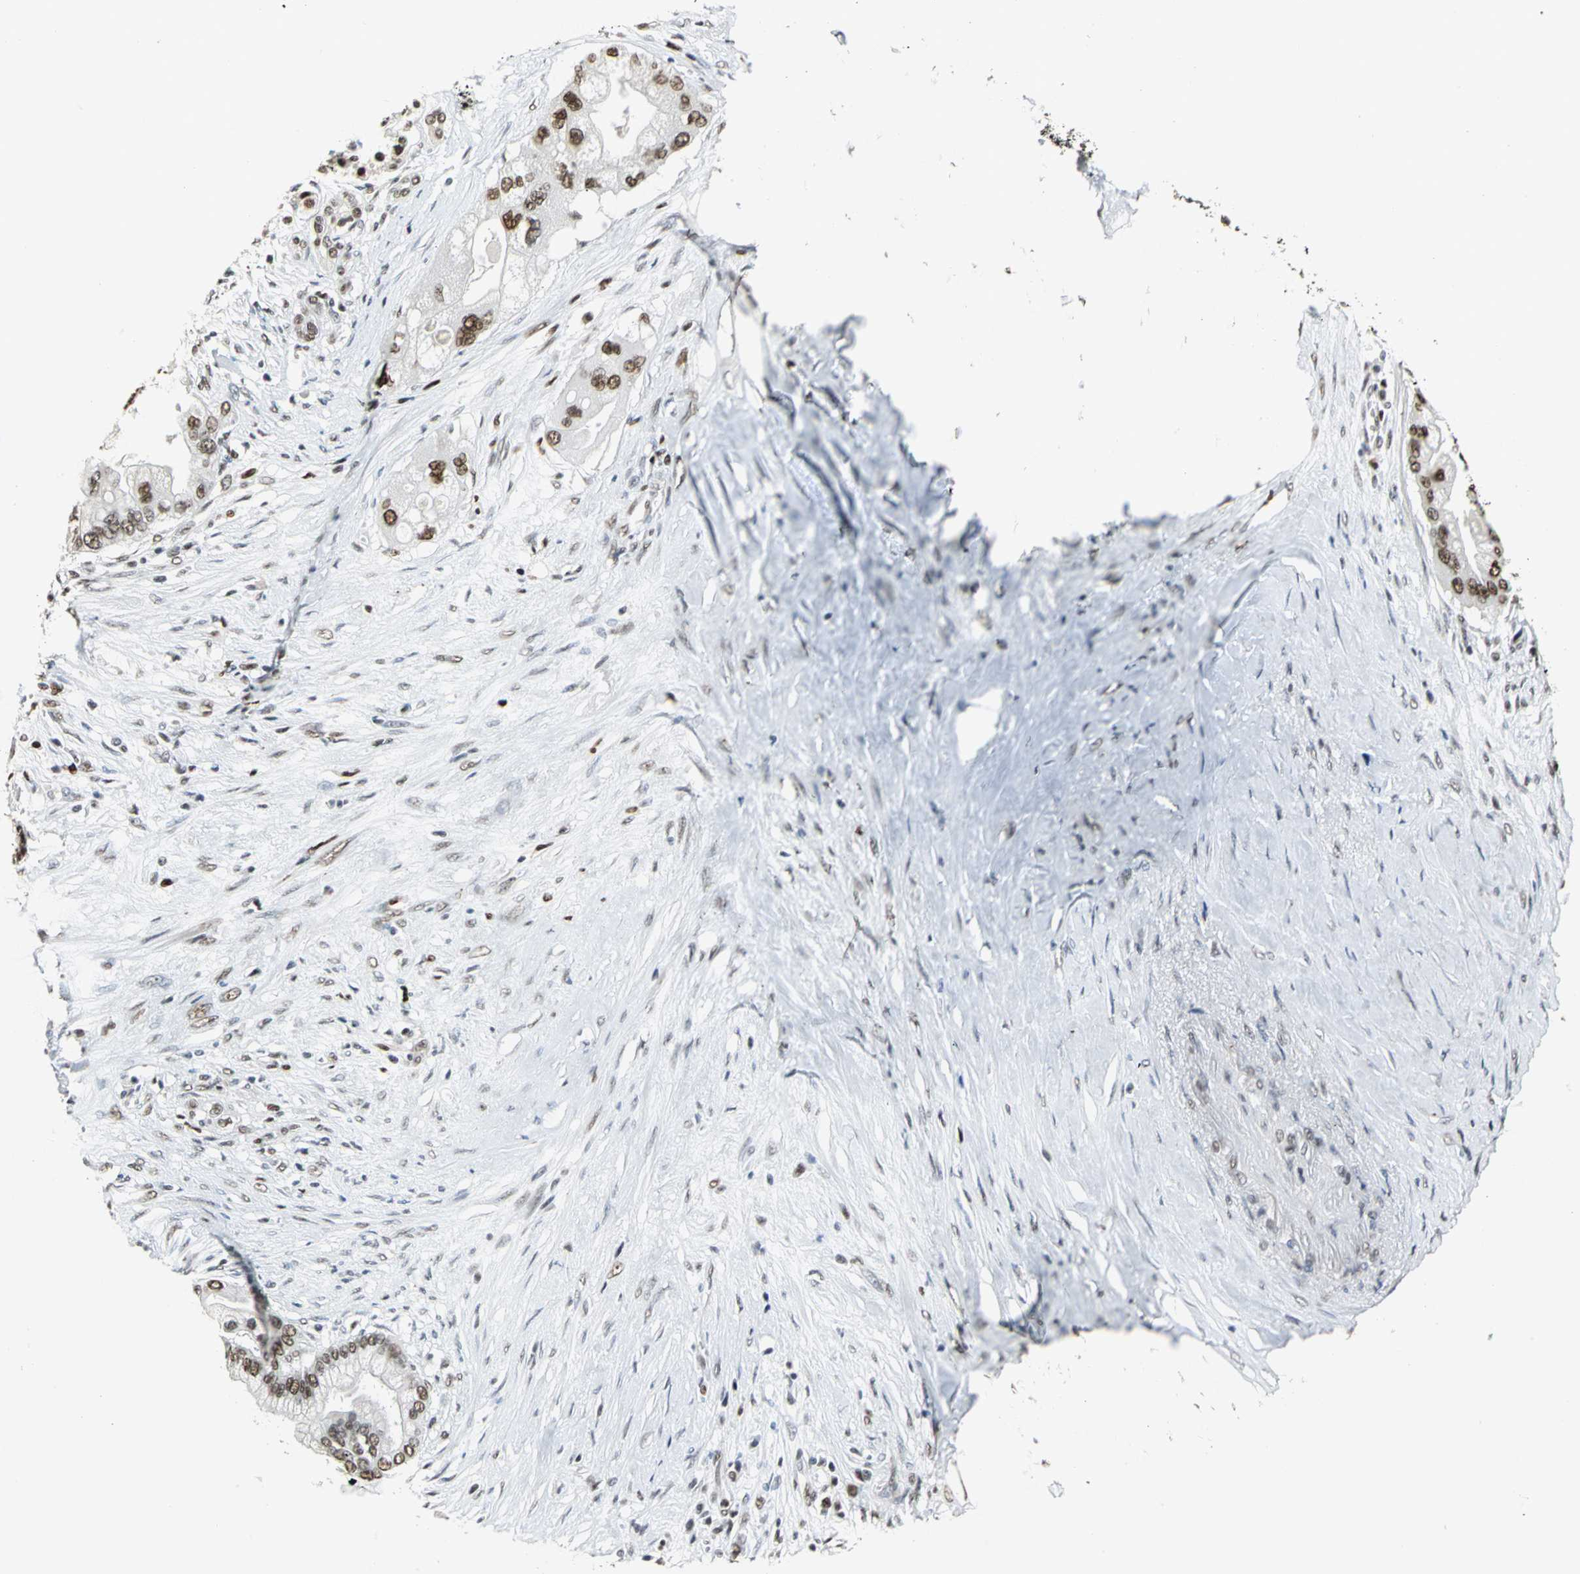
{"staining": {"intensity": "strong", "quantity": ">75%", "location": "nuclear"}, "tissue": "pancreatic cancer", "cell_type": "Tumor cells", "image_type": "cancer", "snomed": [{"axis": "morphology", "description": "Adenocarcinoma, NOS"}, {"axis": "topography", "description": "Pancreas"}], "caption": "Protein expression analysis of human pancreatic adenocarcinoma reveals strong nuclear expression in approximately >75% of tumor cells.", "gene": "CCDC88C", "patient": {"sex": "male", "age": 59}}